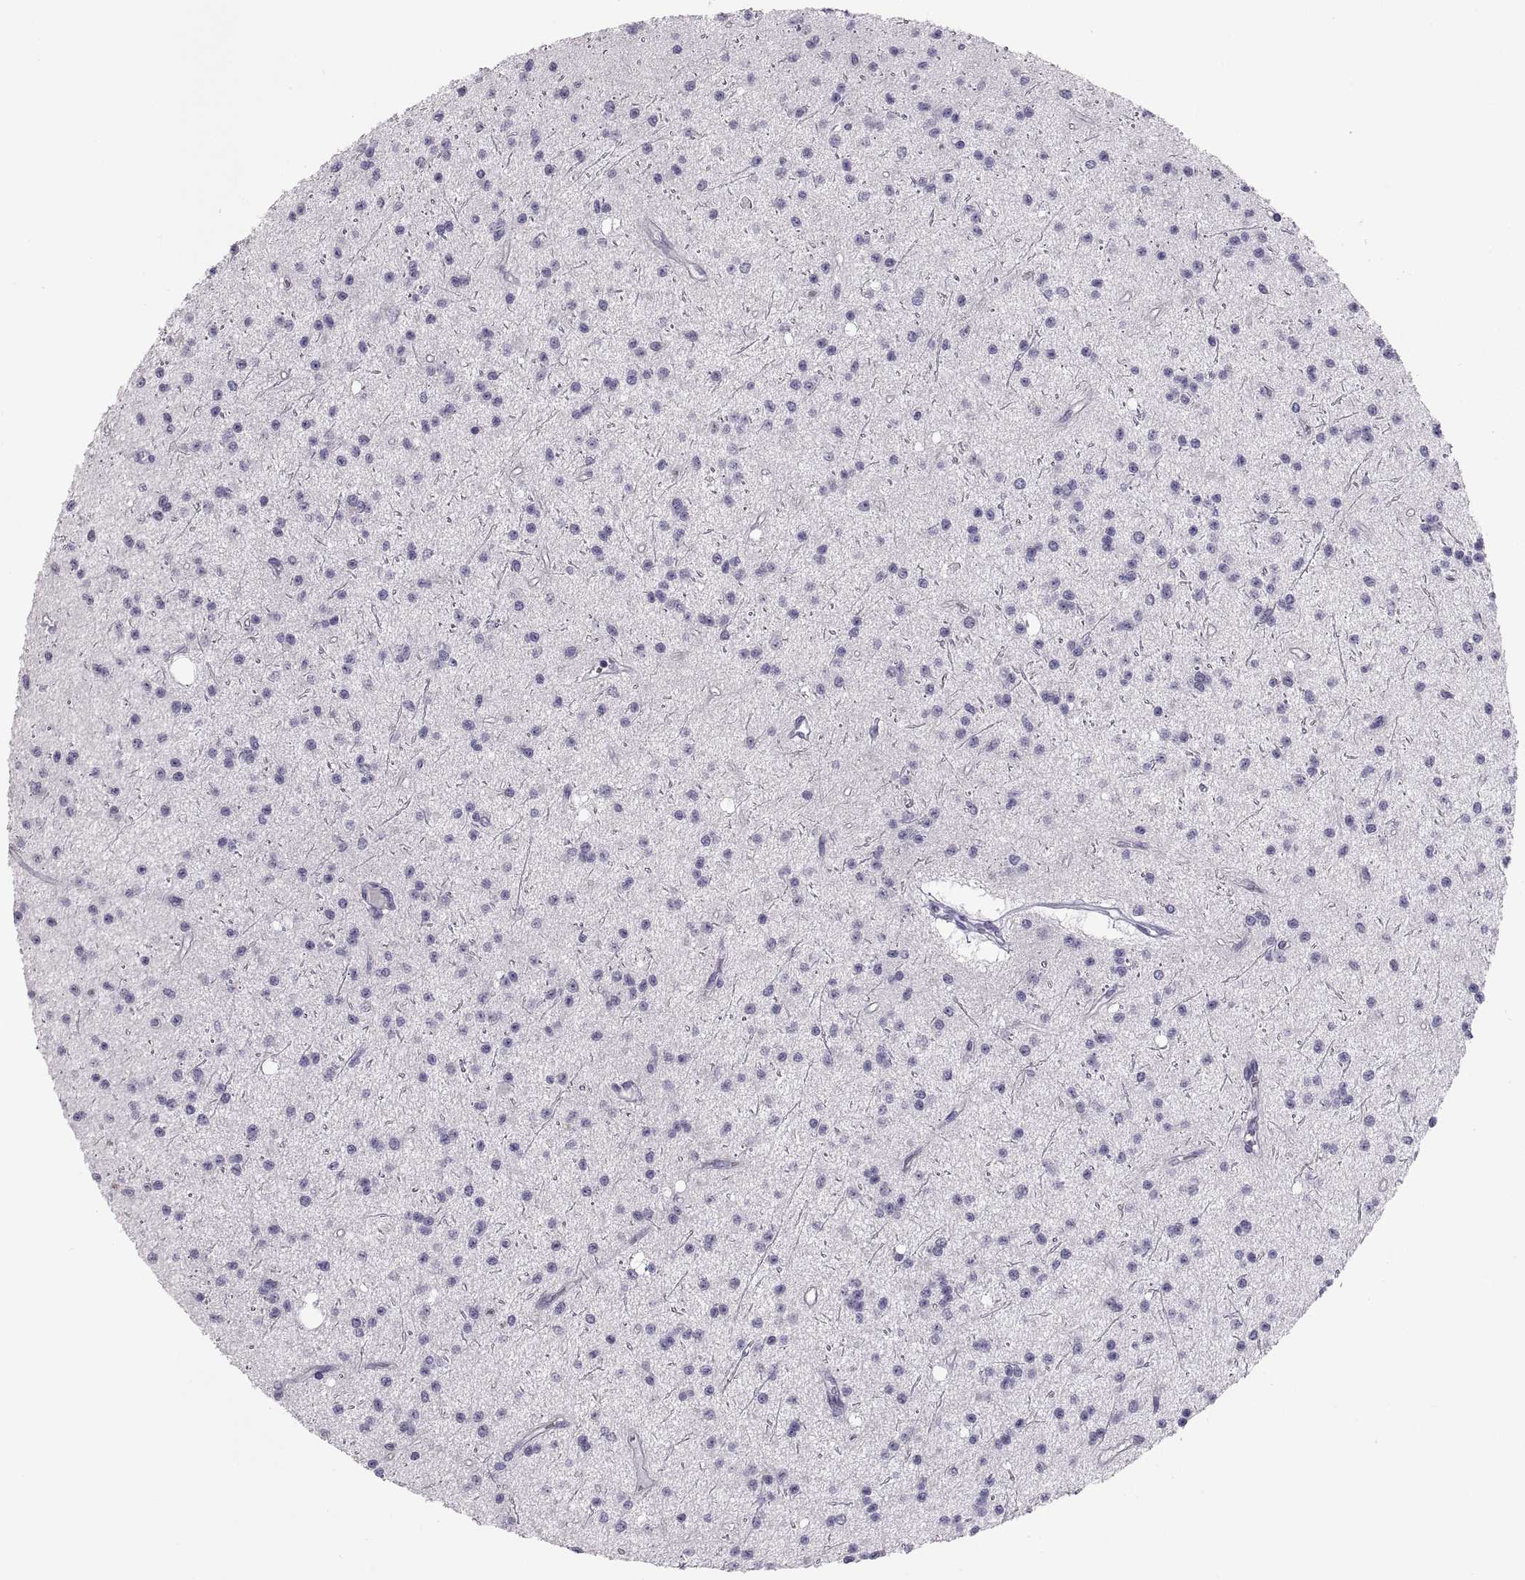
{"staining": {"intensity": "negative", "quantity": "none", "location": "none"}, "tissue": "glioma", "cell_type": "Tumor cells", "image_type": "cancer", "snomed": [{"axis": "morphology", "description": "Glioma, malignant, Low grade"}, {"axis": "topography", "description": "Brain"}], "caption": "This image is of glioma stained with immunohistochemistry (IHC) to label a protein in brown with the nuclei are counter-stained blue. There is no staining in tumor cells.", "gene": "MAGEB2", "patient": {"sex": "male", "age": 27}}